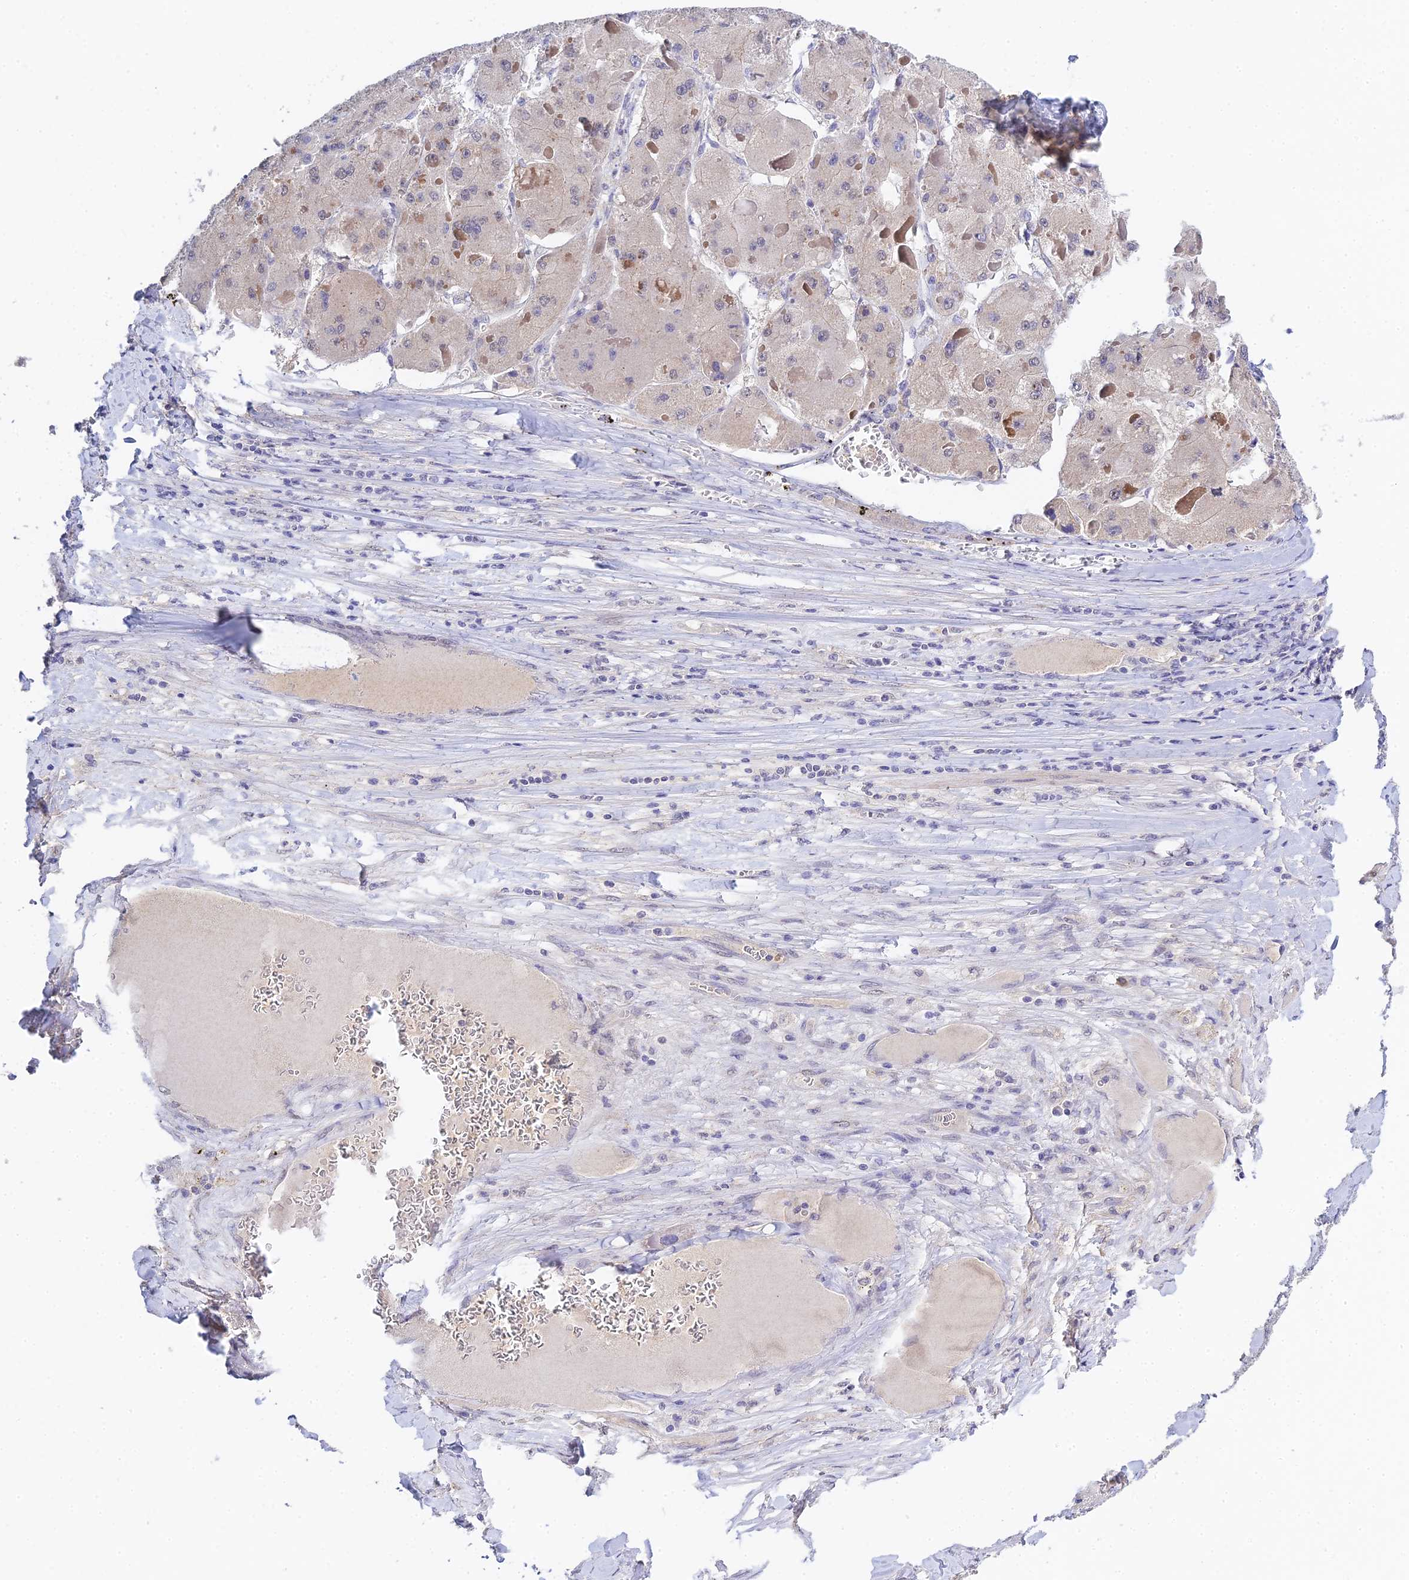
{"staining": {"intensity": "negative", "quantity": "none", "location": "none"}, "tissue": "liver cancer", "cell_type": "Tumor cells", "image_type": "cancer", "snomed": [{"axis": "morphology", "description": "Carcinoma, Hepatocellular, NOS"}, {"axis": "topography", "description": "Liver"}], "caption": "Hepatocellular carcinoma (liver) was stained to show a protein in brown. There is no significant expression in tumor cells. Nuclei are stained in blue.", "gene": "HOXB1", "patient": {"sex": "female", "age": 73}}